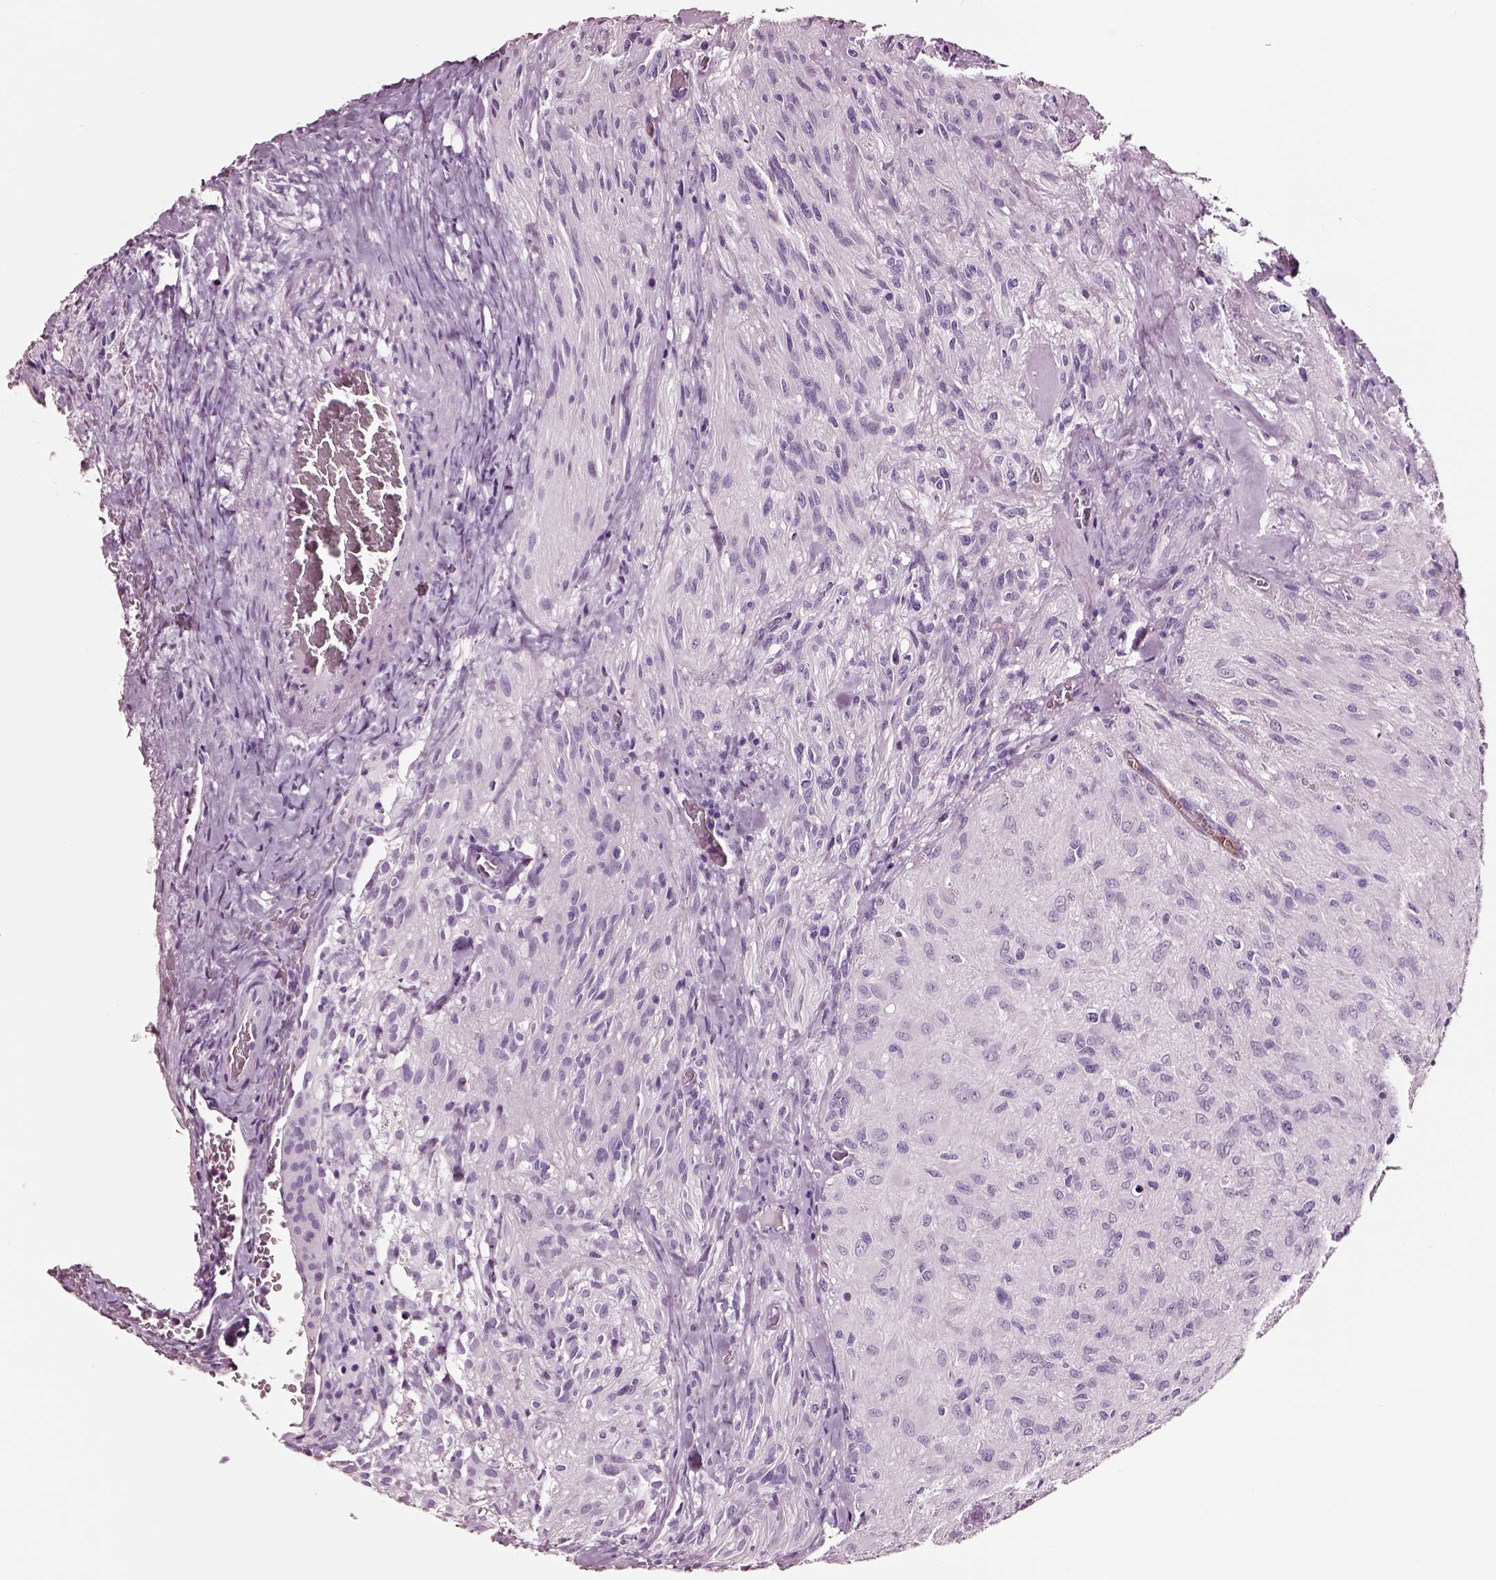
{"staining": {"intensity": "negative", "quantity": "none", "location": "none"}, "tissue": "glioma", "cell_type": "Tumor cells", "image_type": "cancer", "snomed": [{"axis": "morphology", "description": "Glioma, malignant, High grade"}, {"axis": "topography", "description": "Brain"}], "caption": "High magnification brightfield microscopy of glioma stained with DAB (3,3'-diaminobenzidine) (brown) and counterstained with hematoxylin (blue): tumor cells show no significant expression.", "gene": "DPEP1", "patient": {"sex": "male", "age": 47}}